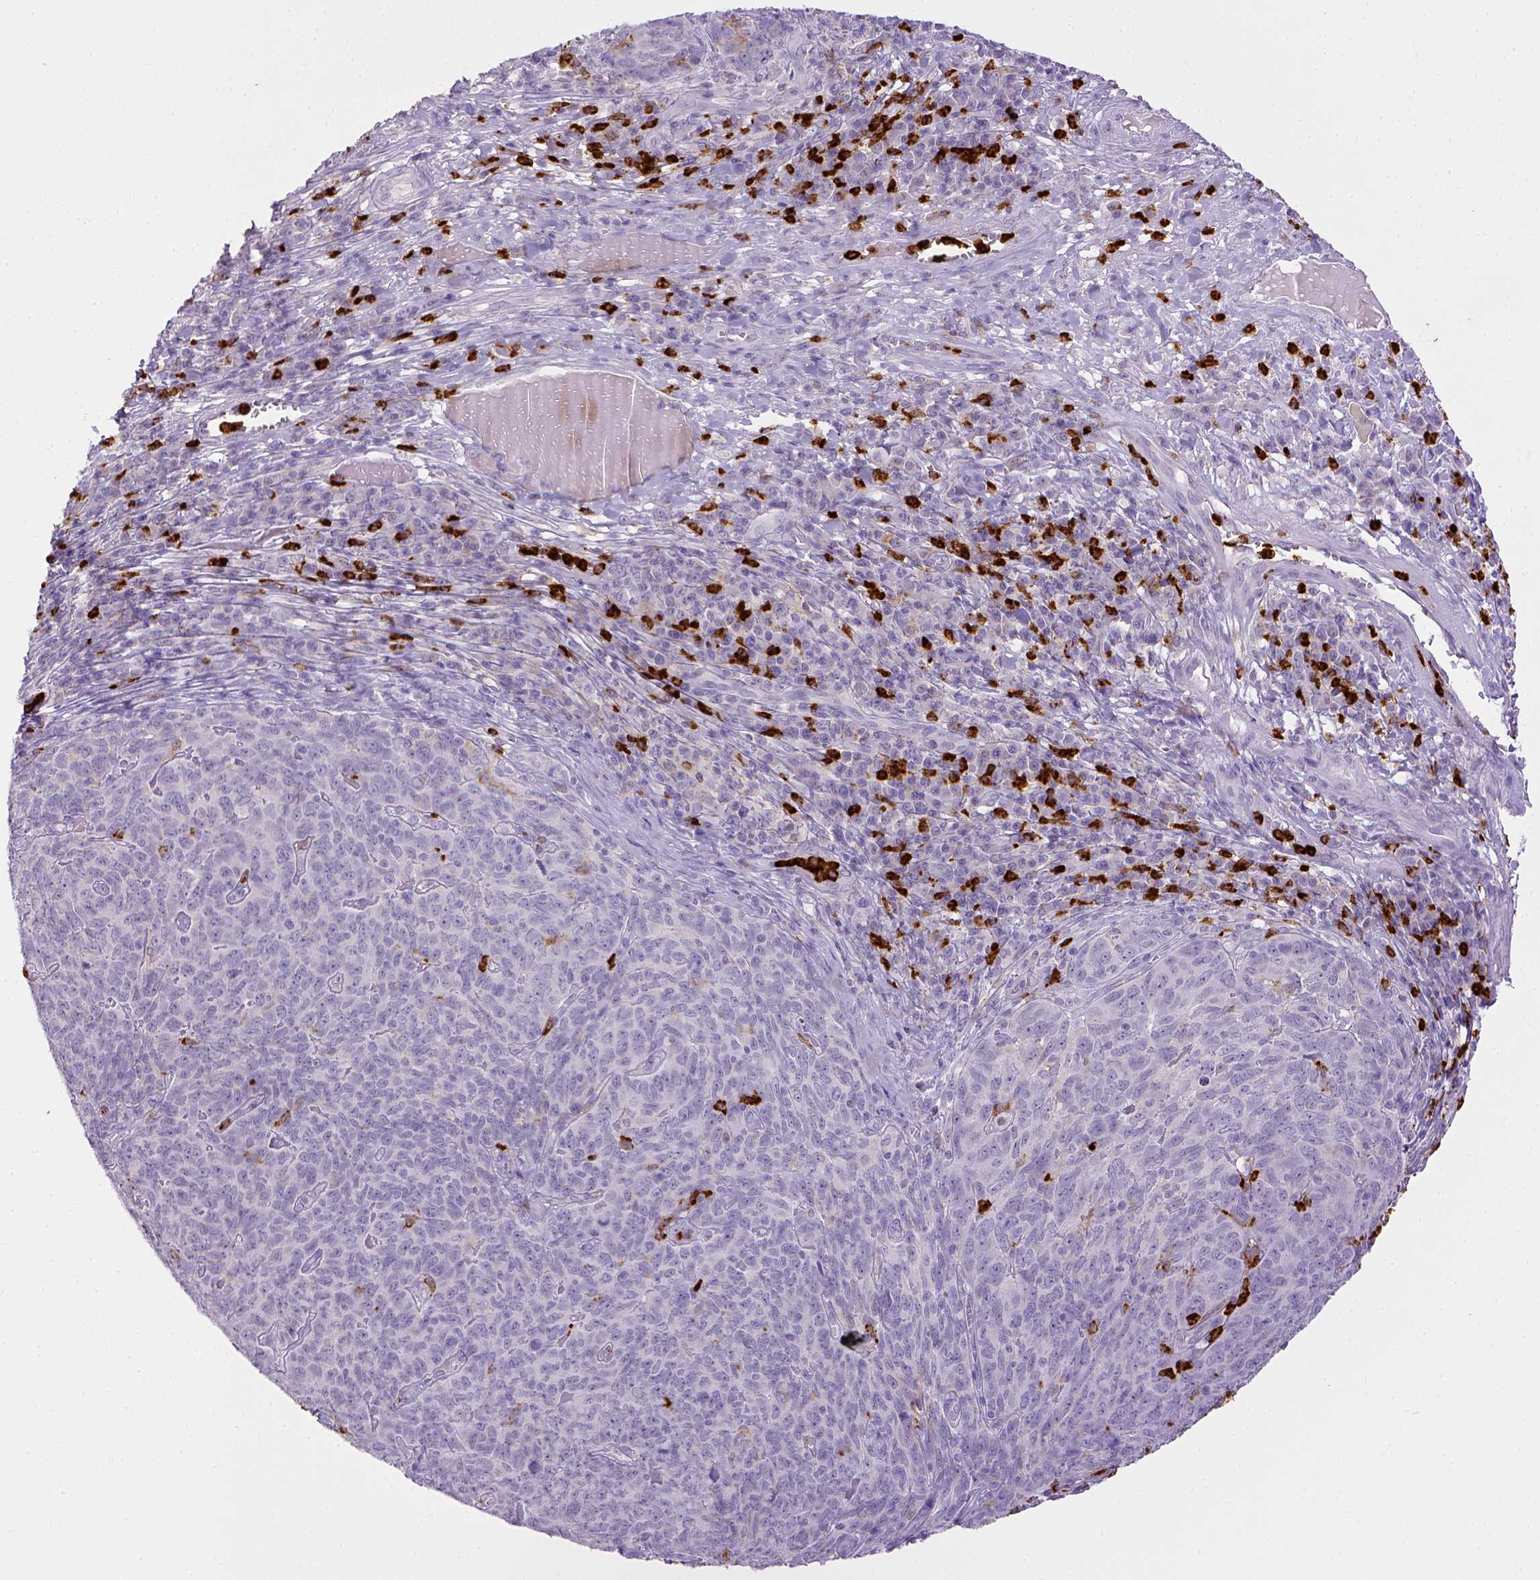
{"staining": {"intensity": "negative", "quantity": "none", "location": "none"}, "tissue": "skin cancer", "cell_type": "Tumor cells", "image_type": "cancer", "snomed": [{"axis": "morphology", "description": "Squamous cell carcinoma, NOS"}, {"axis": "topography", "description": "Skin"}, {"axis": "topography", "description": "Anal"}], "caption": "IHC image of skin squamous cell carcinoma stained for a protein (brown), which reveals no positivity in tumor cells.", "gene": "ITGAM", "patient": {"sex": "female", "age": 51}}